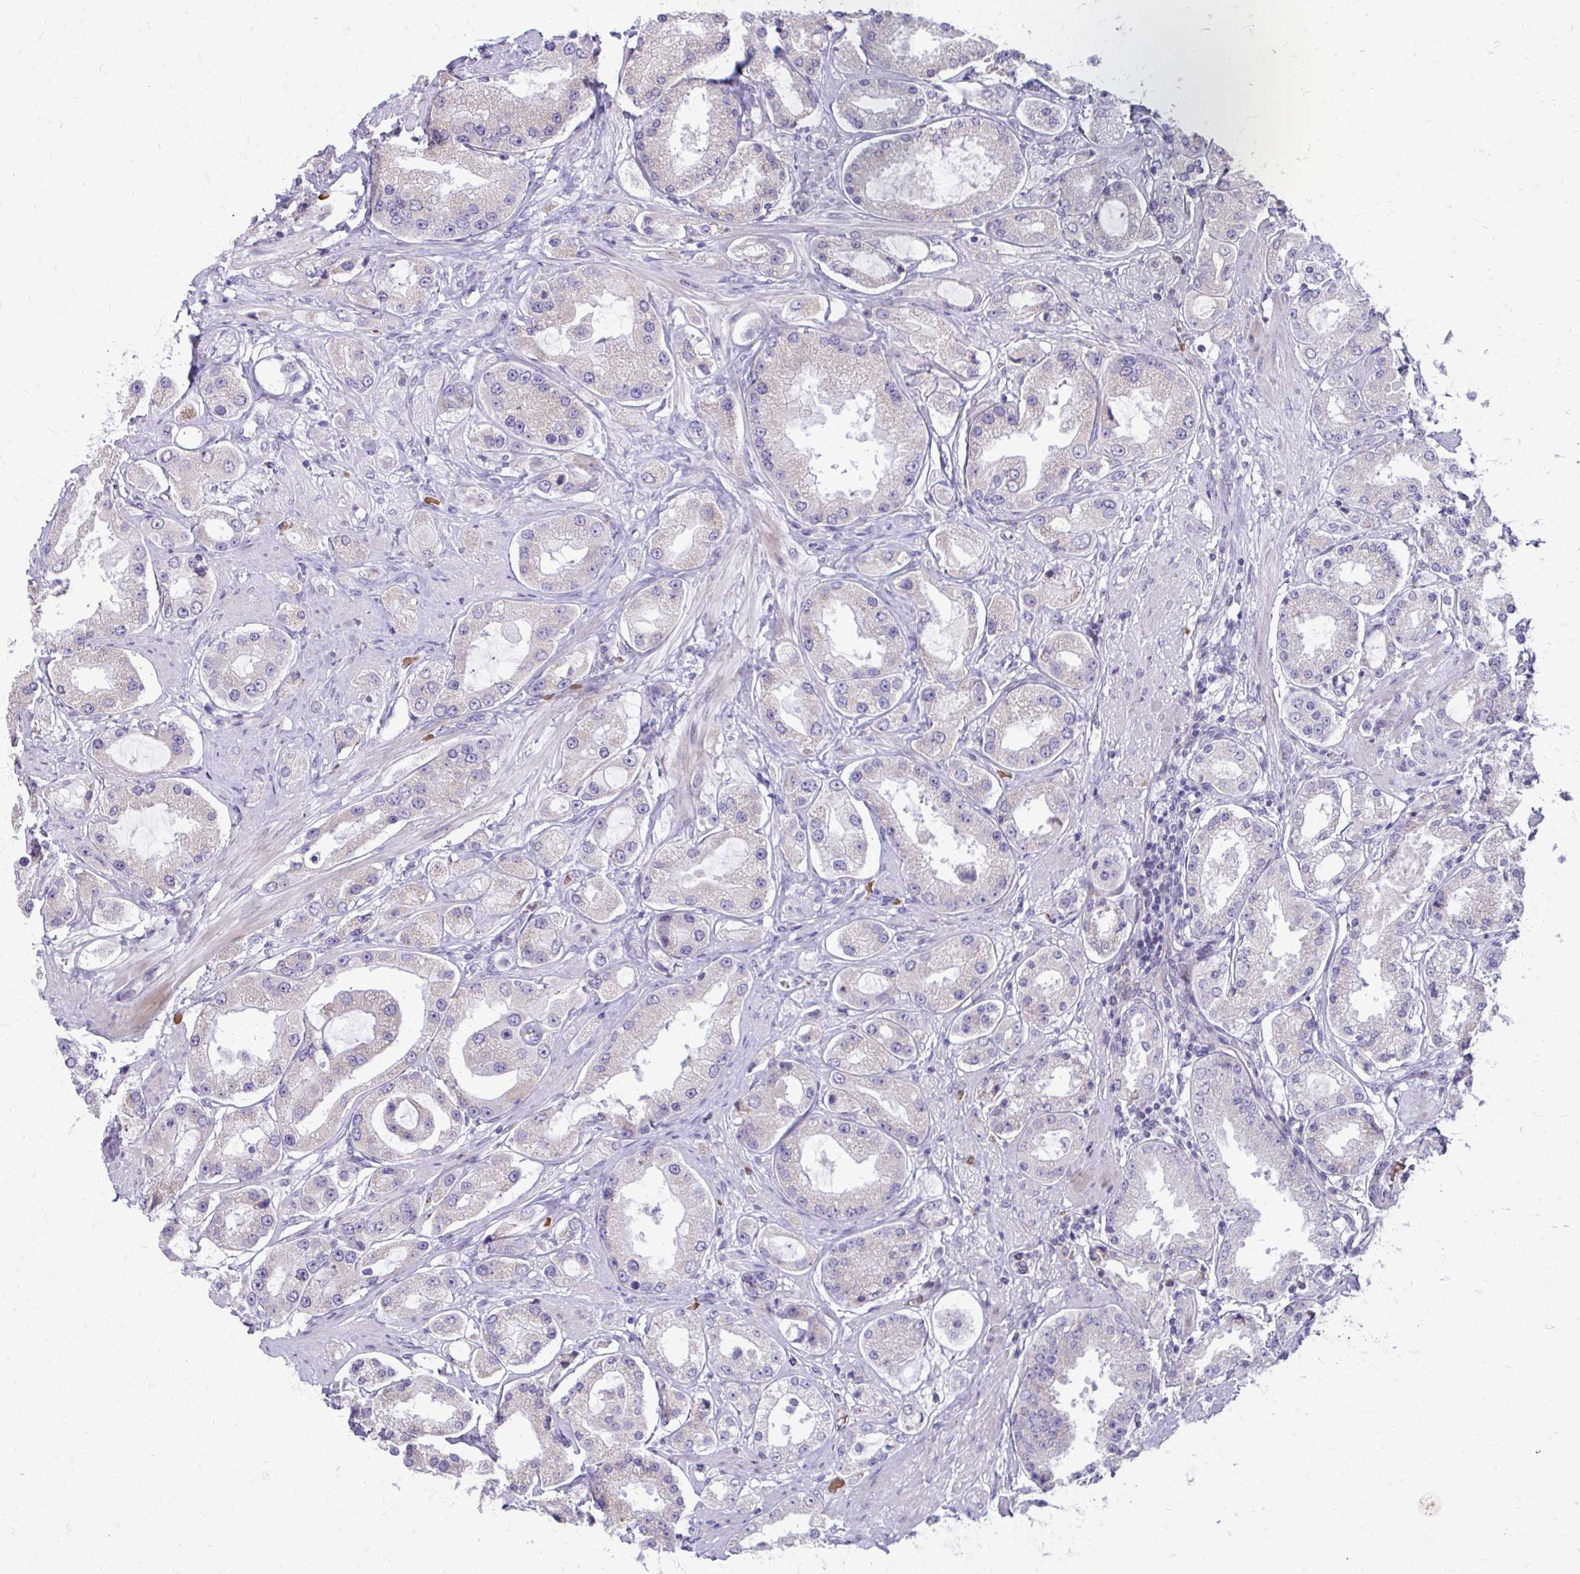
{"staining": {"intensity": "negative", "quantity": "none", "location": "none"}, "tissue": "prostate cancer", "cell_type": "Tumor cells", "image_type": "cancer", "snomed": [{"axis": "morphology", "description": "Adenocarcinoma, High grade"}, {"axis": "topography", "description": "Prostate"}], "caption": "An IHC micrograph of prostate cancer is shown. There is no staining in tumor cells of prostate cancer.", "gene": "FUNDC2", "patient": {"sex": "male", "age": 69}}